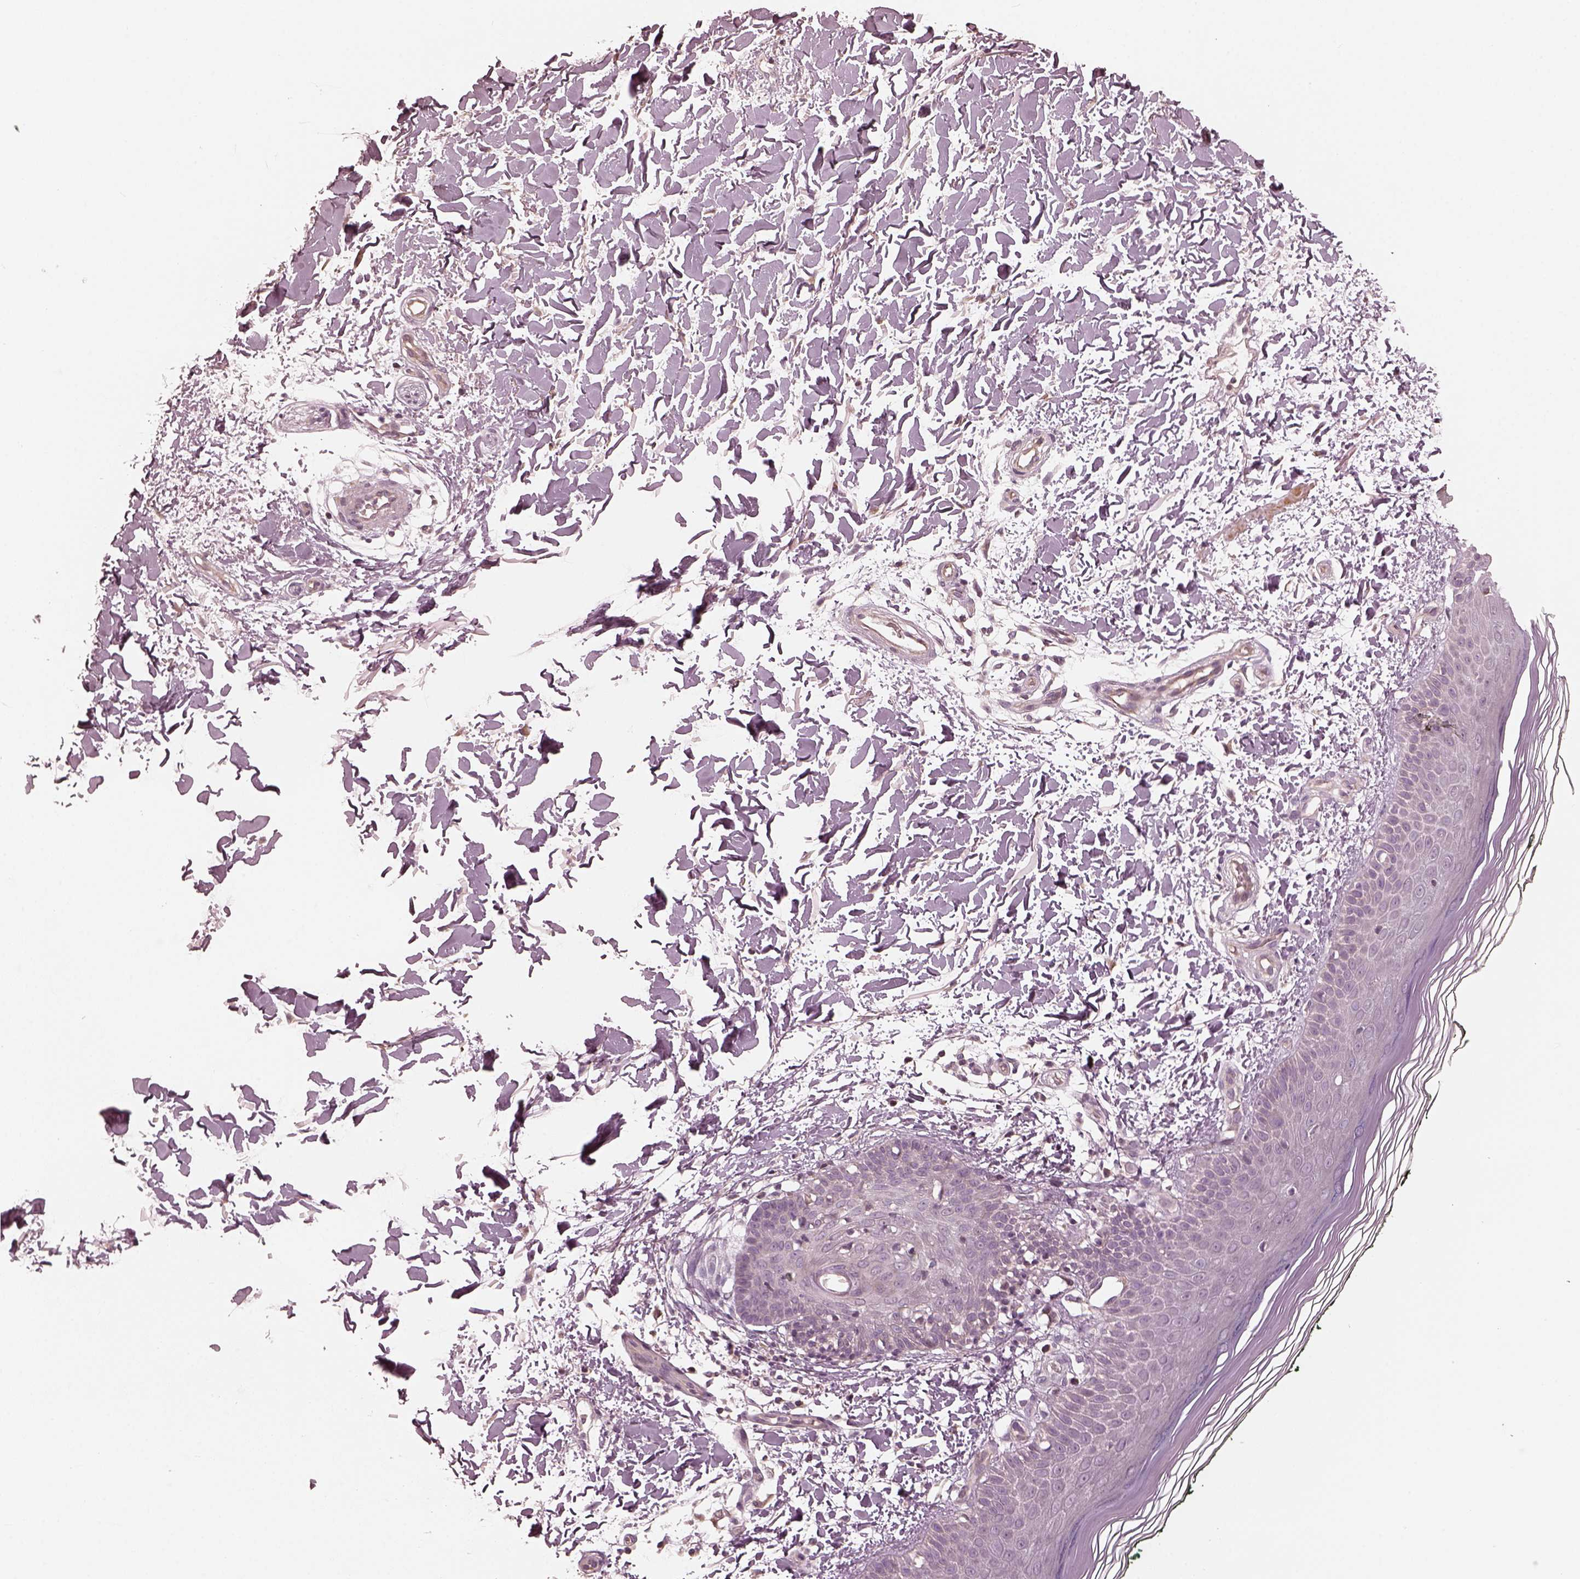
{"staining": {"intensity": "negative", "quantity": "none", "location": "none"}, "tissue": "skin", "cell_type": "Fibroblasts", "image_type": "normal", "snomed": [{"axis": "morphology", "description": "Normal tissue, NOS"}, {"axis": "topography", "description": "Skin"}], "caption": "Unremarkable skin was stained to show a protein in brown. There is no significant staining in fibroblasts.", "gene": "OPTC", "patient": {"sex": "female", "age": 62}}